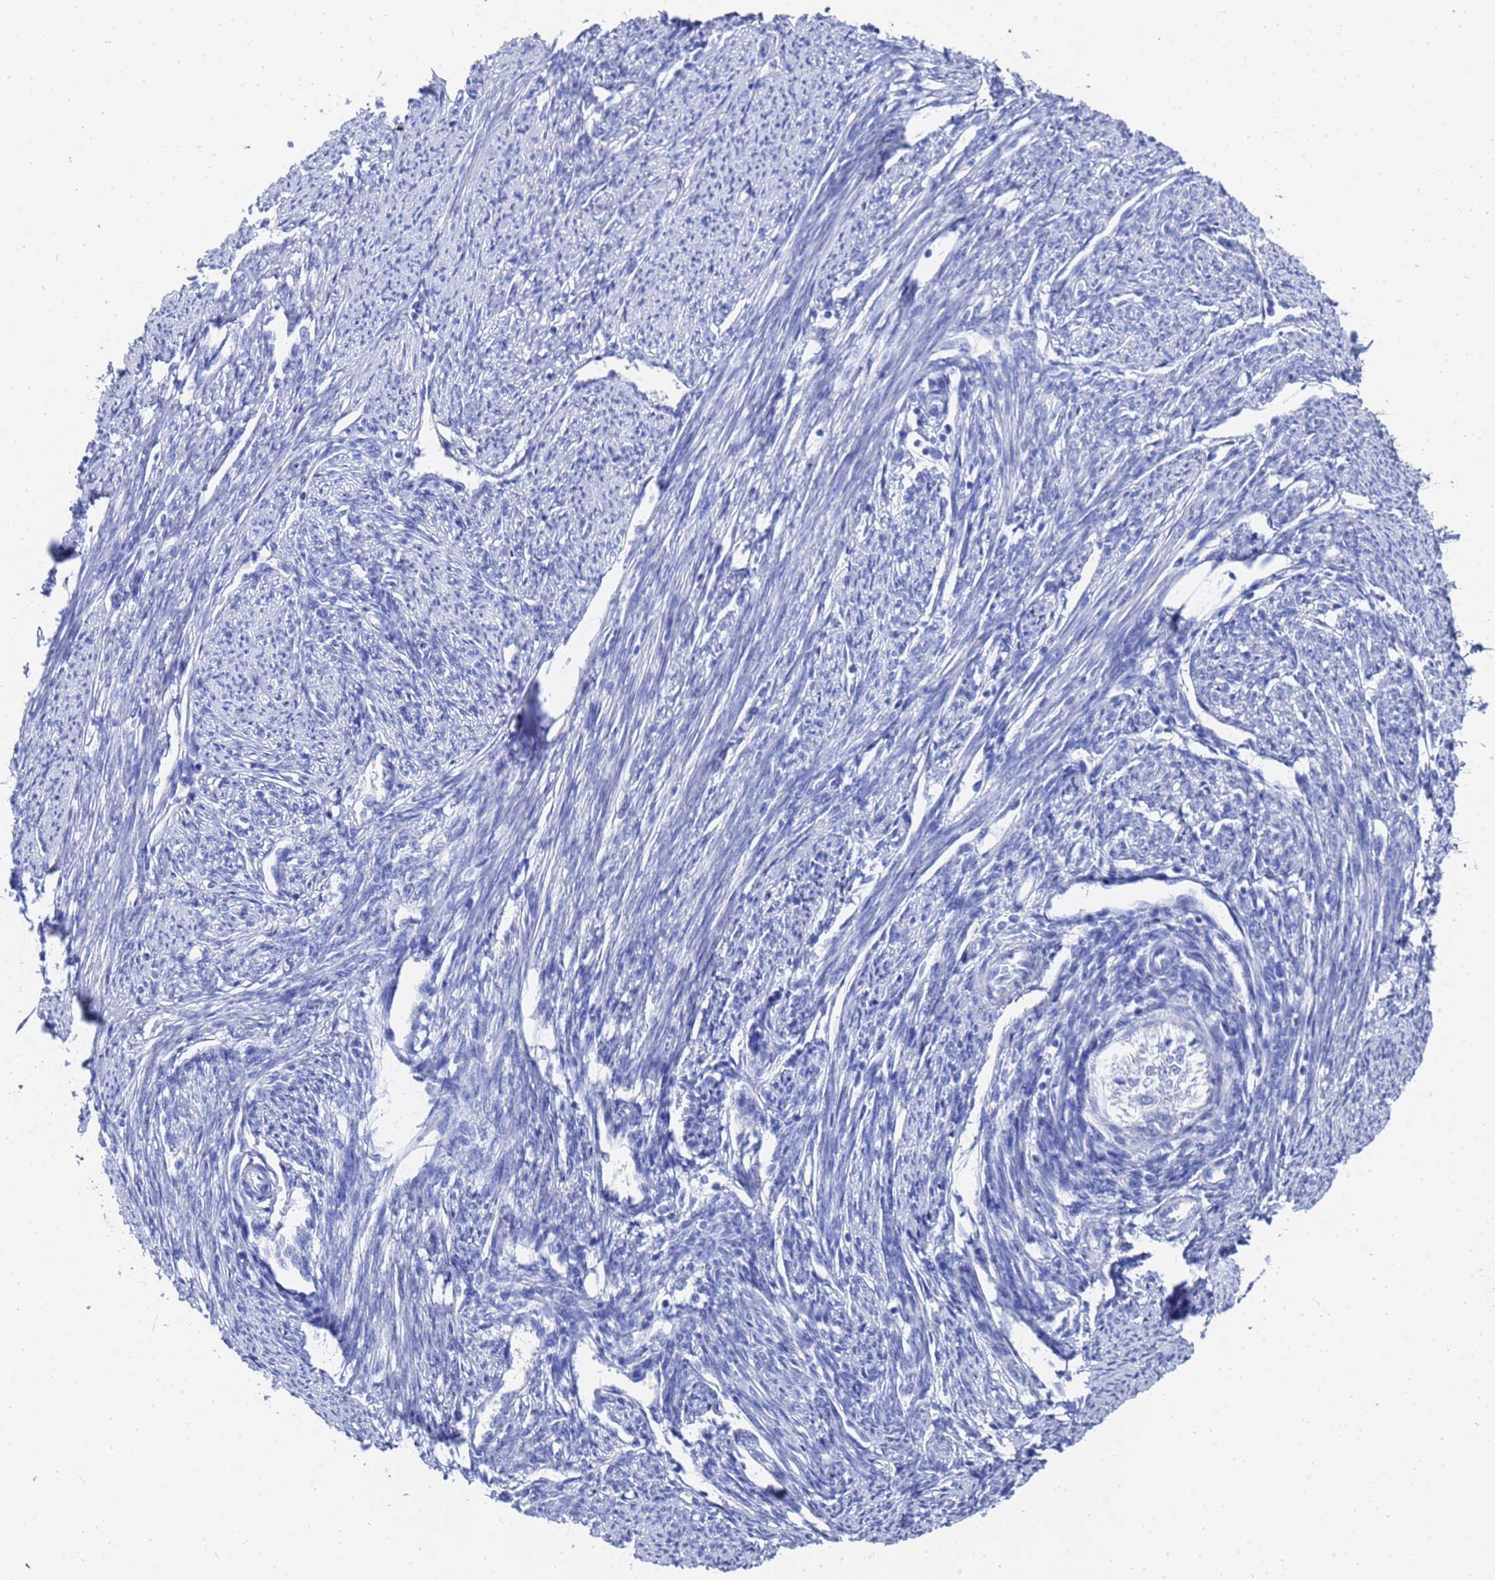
{"staining": {"intensity": "negative", "quantity": "none", "location": "none"}, "tissue": "smooth muscle", "cell_type": "Smooth muscle cells", "image_type": "normal", "snomed": [{"axis": "morphology", "description": "Normal tissue, NOS"}, {"axis": "topography", "description": "Smooth muscle"}, {"axis": "topography", "description": "Uterus"}], "caption": "Immunohistochemistry photomicrograph of unremarkable smooth muscle: human smooth muscle stained with DAB exhibits no significant protein staining in smooth muscle cells.", "gene": "GGT1", "patient": {"sex": "female", "age": 59}}